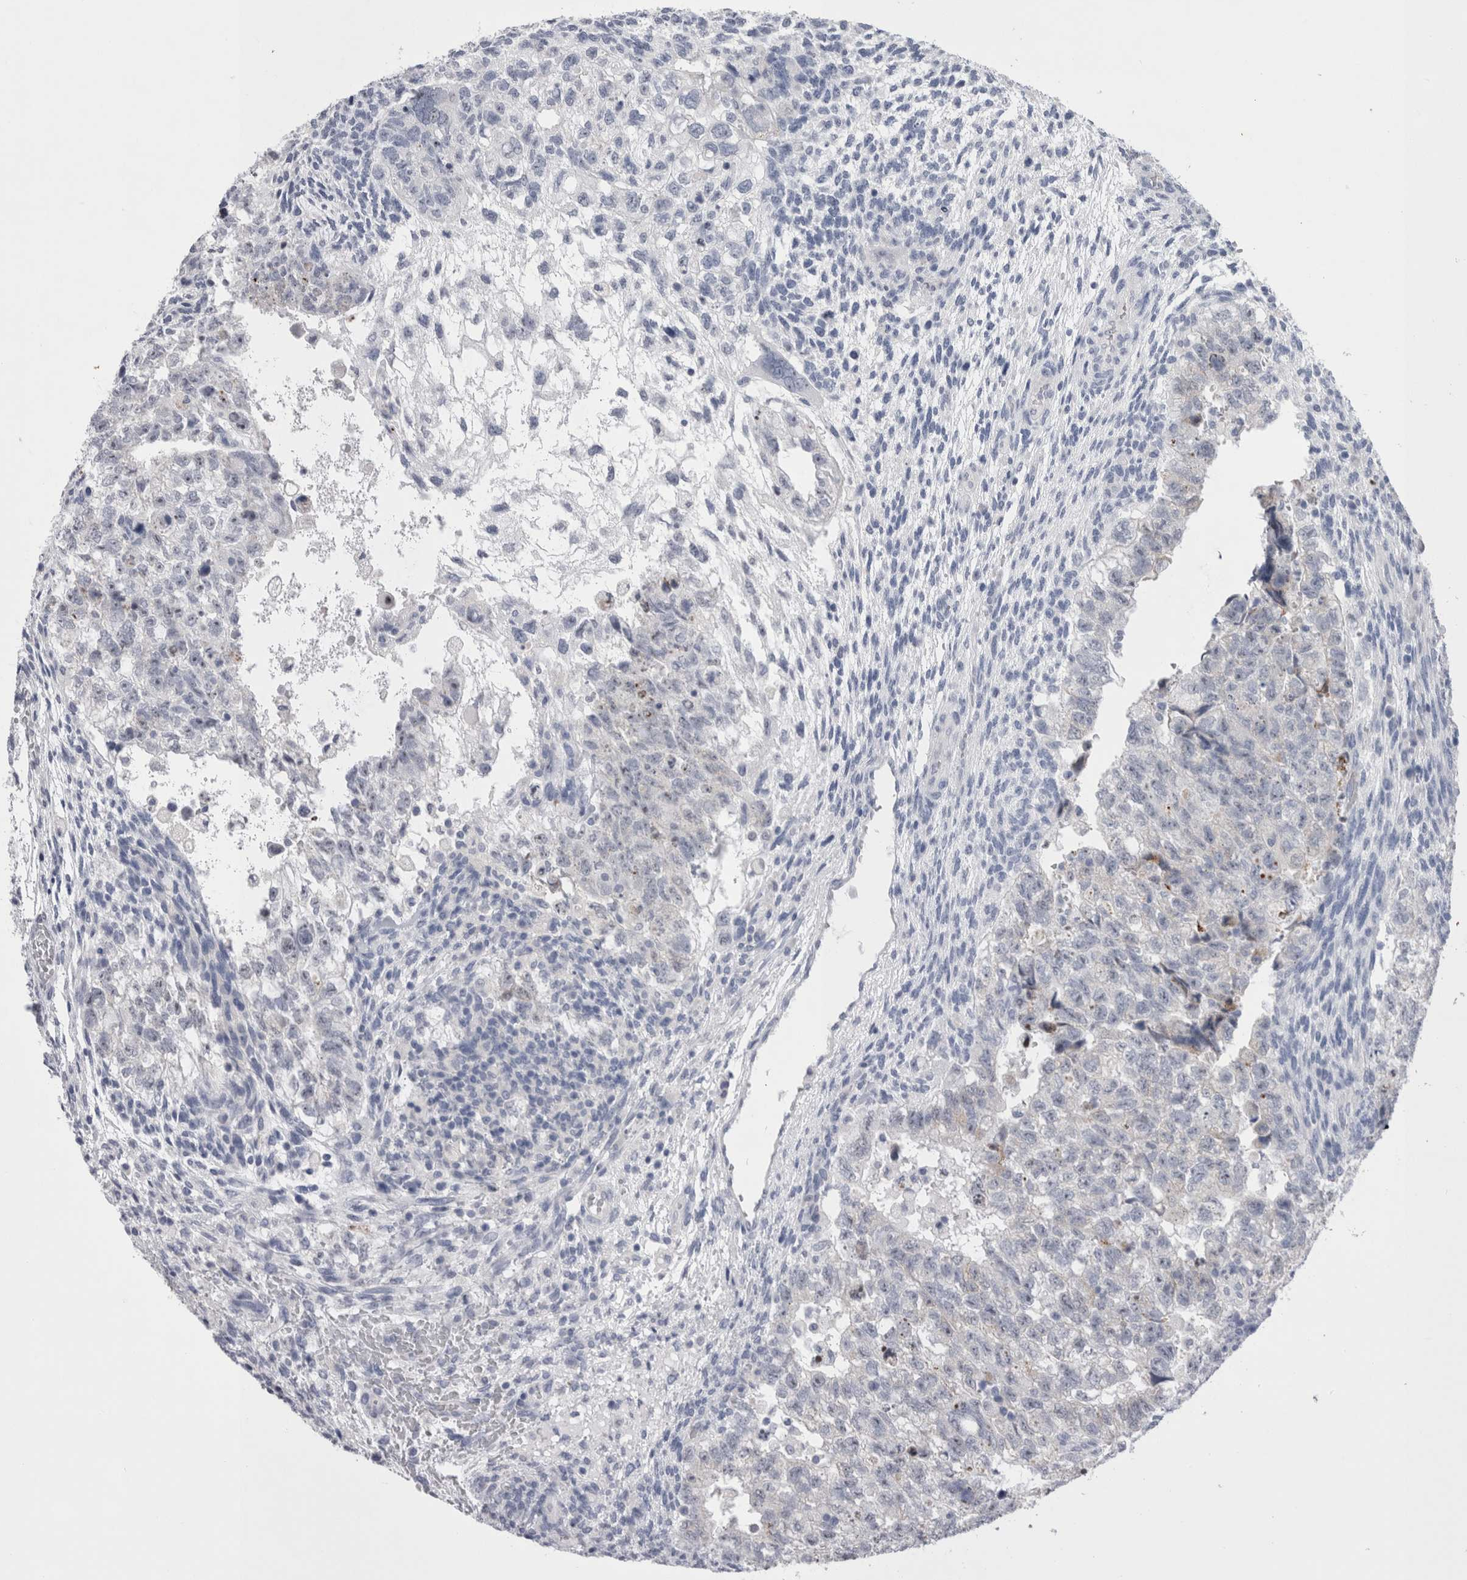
{"staining": {"intensity": "negative", "quantity": "none", "location": "none"}, "tissue": "testis cancer", "cell_type": "Tumor cells", "image_type": "cancer", "snomed": [{"axis": "morphology", "description": "Carcinoma, Embryonal, NOS"}, {"axis": "topography", "description": "Testis"}], "caption": "Micrograph shows no protein expression in tumor cells of embryonal carcinoma (testis) tissue.", "gene": "PWP2", "patient": {"sex": "male", "age": 36}}